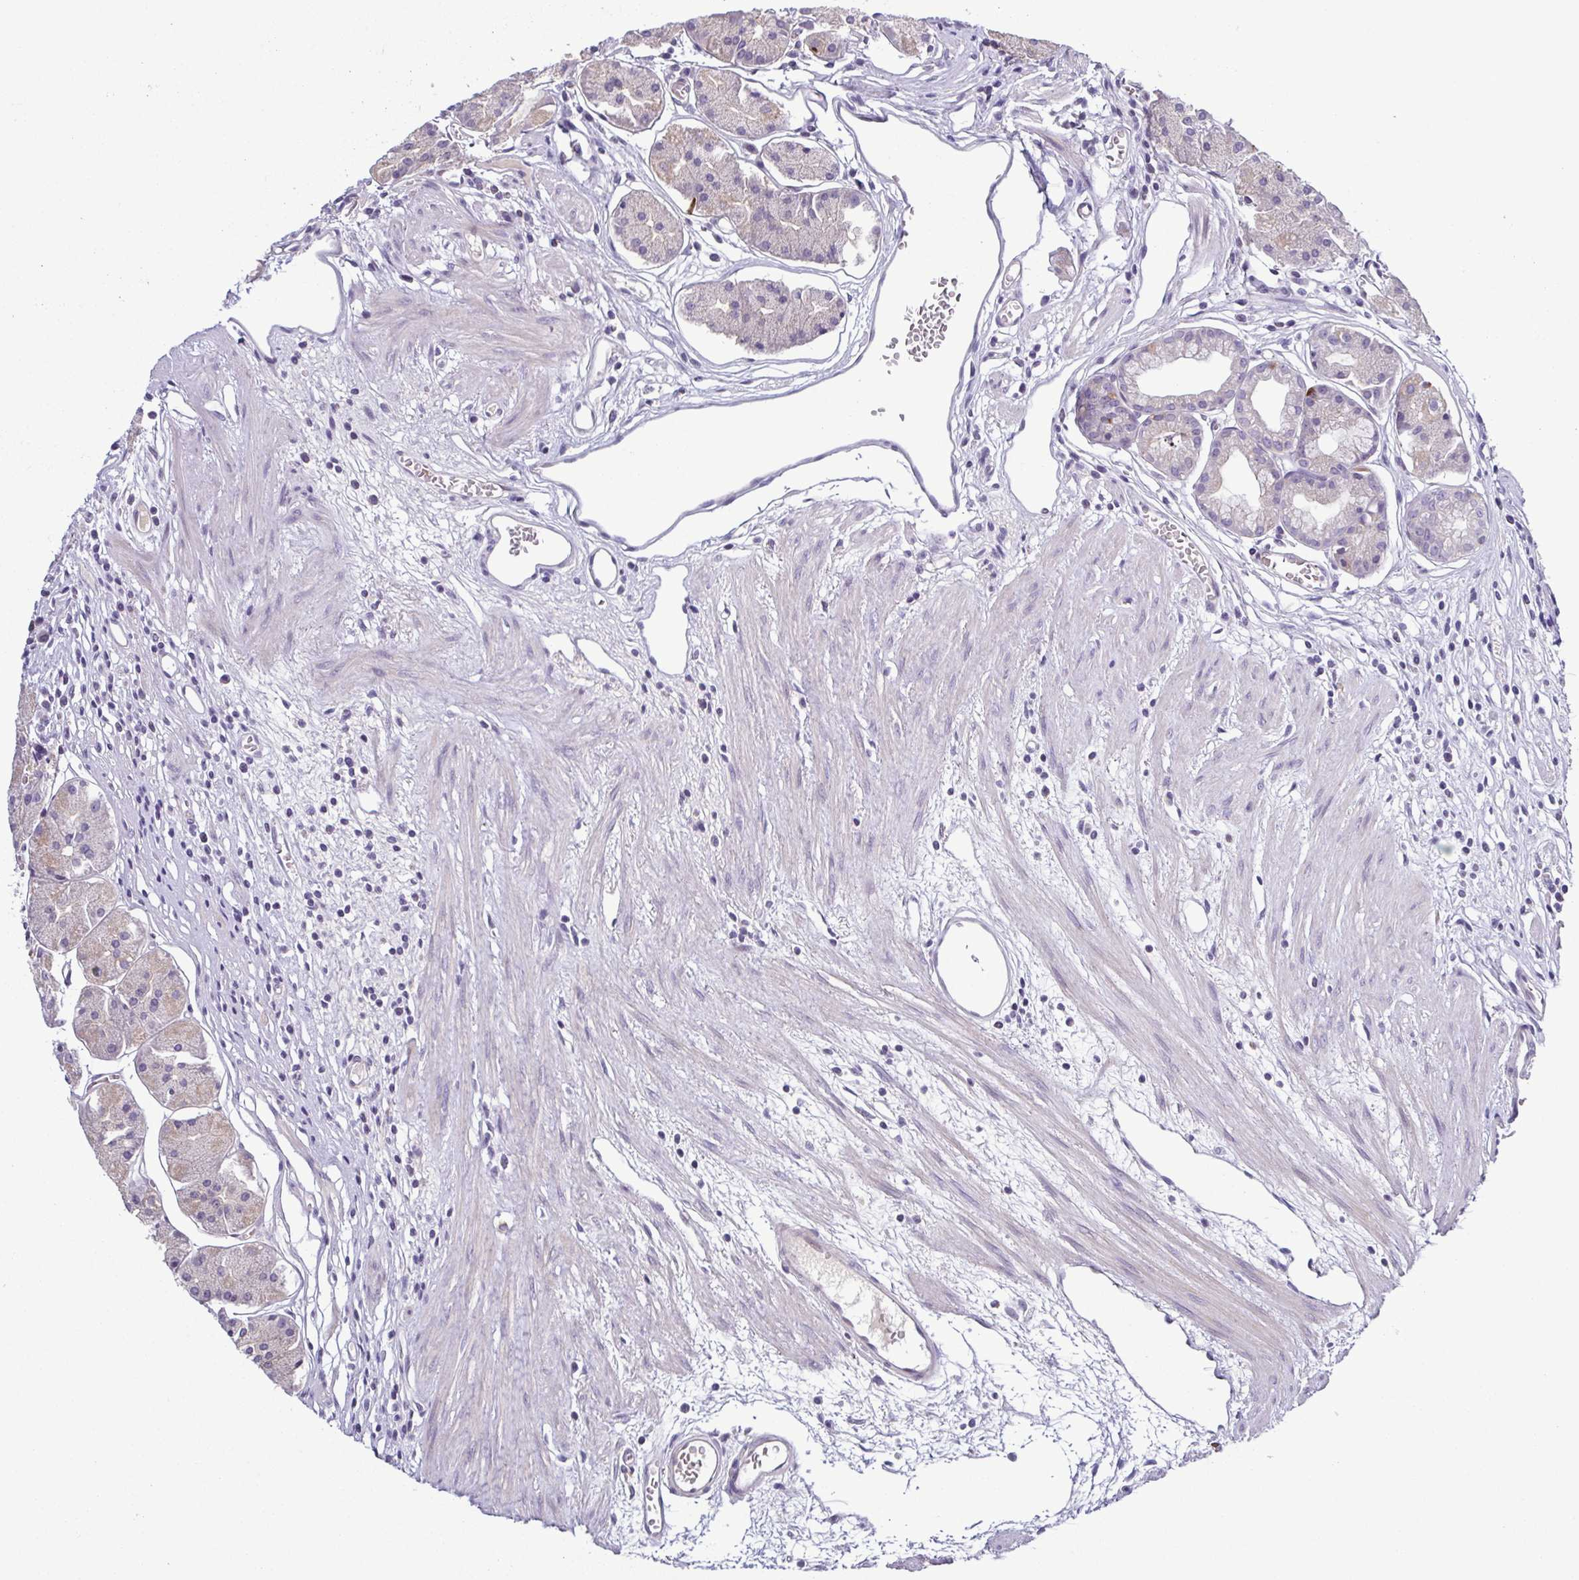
{"staining": {"intensity": "weak", "quantity": "25%-75%", "location": "cytoplasmic/membranous"}, "tissue": "stomach", "cell_type": "Glandular cells", "image_type": "normal", "snomed": [{"axis": "morphology", "description": "Normal tissue, NOS"}, {"axis": "topography", "description": "Stomach"}], "caption": "Protein staining reveals weak cytoplasmic/membranous positivity in about 25%-75% of glandular cells in benign stomach.", "gene": "ODF1", "patient": {"sex": "male", "age": 55}}